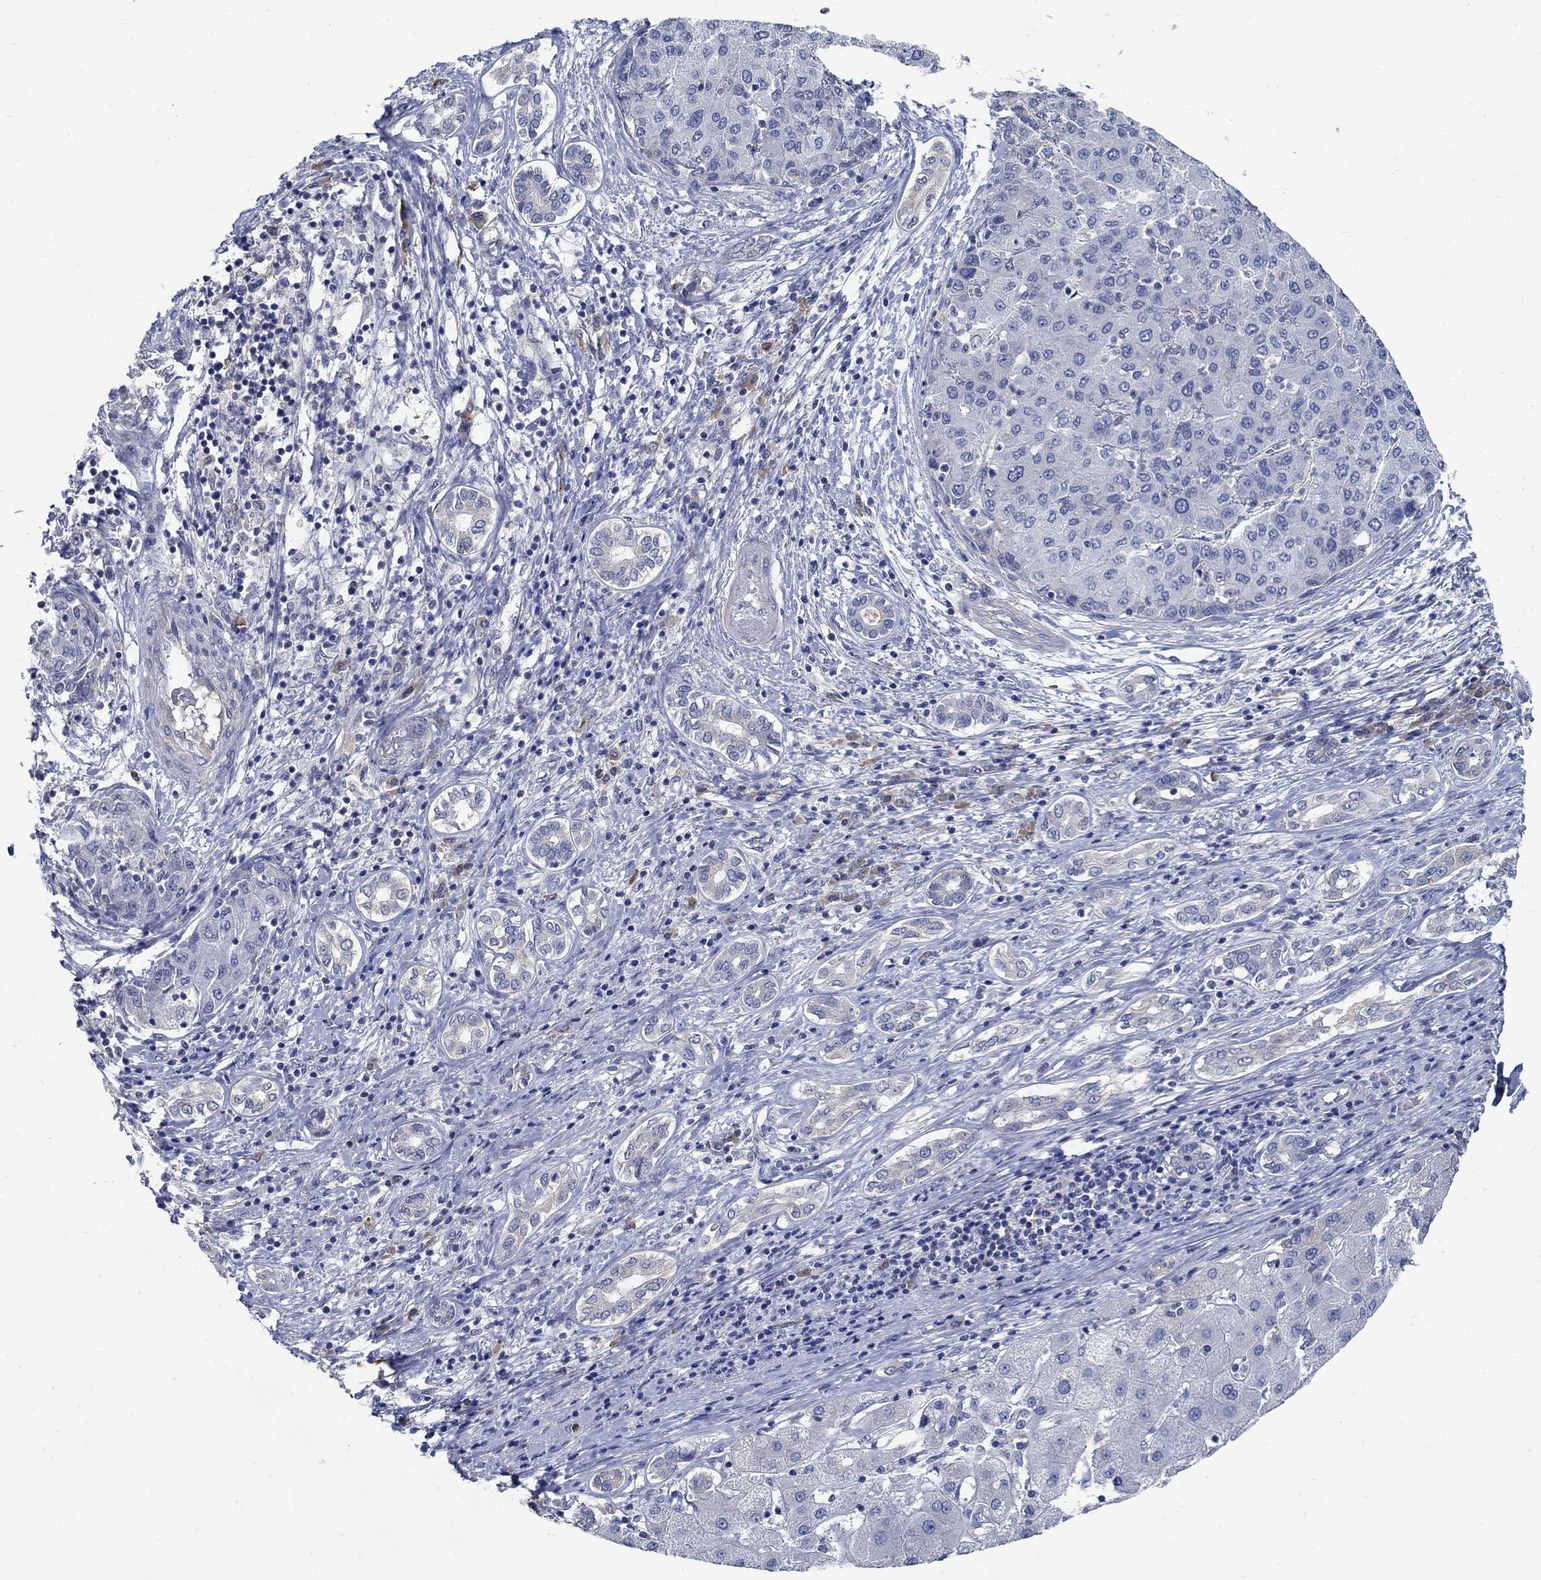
{"staining": {"intensity": "negative", "quantity": "none", "location": "none"}, "tissue": "liver cancer", "cell_type": "Tumor cells", "image_type": "cancer", "snomed": [{"axis": "morphology", "description": "Carcinoma, Hepatocellular, NOS"}, {"axis": "topography", "description": "Liver"}], "caption": "The IHC photomicrograph has no significant staining in tumor cells of hepatocellular carcinoma (liver) tissue.", "gene": "PCDH11X", "patient": {"sex": "male", "age": 65}}